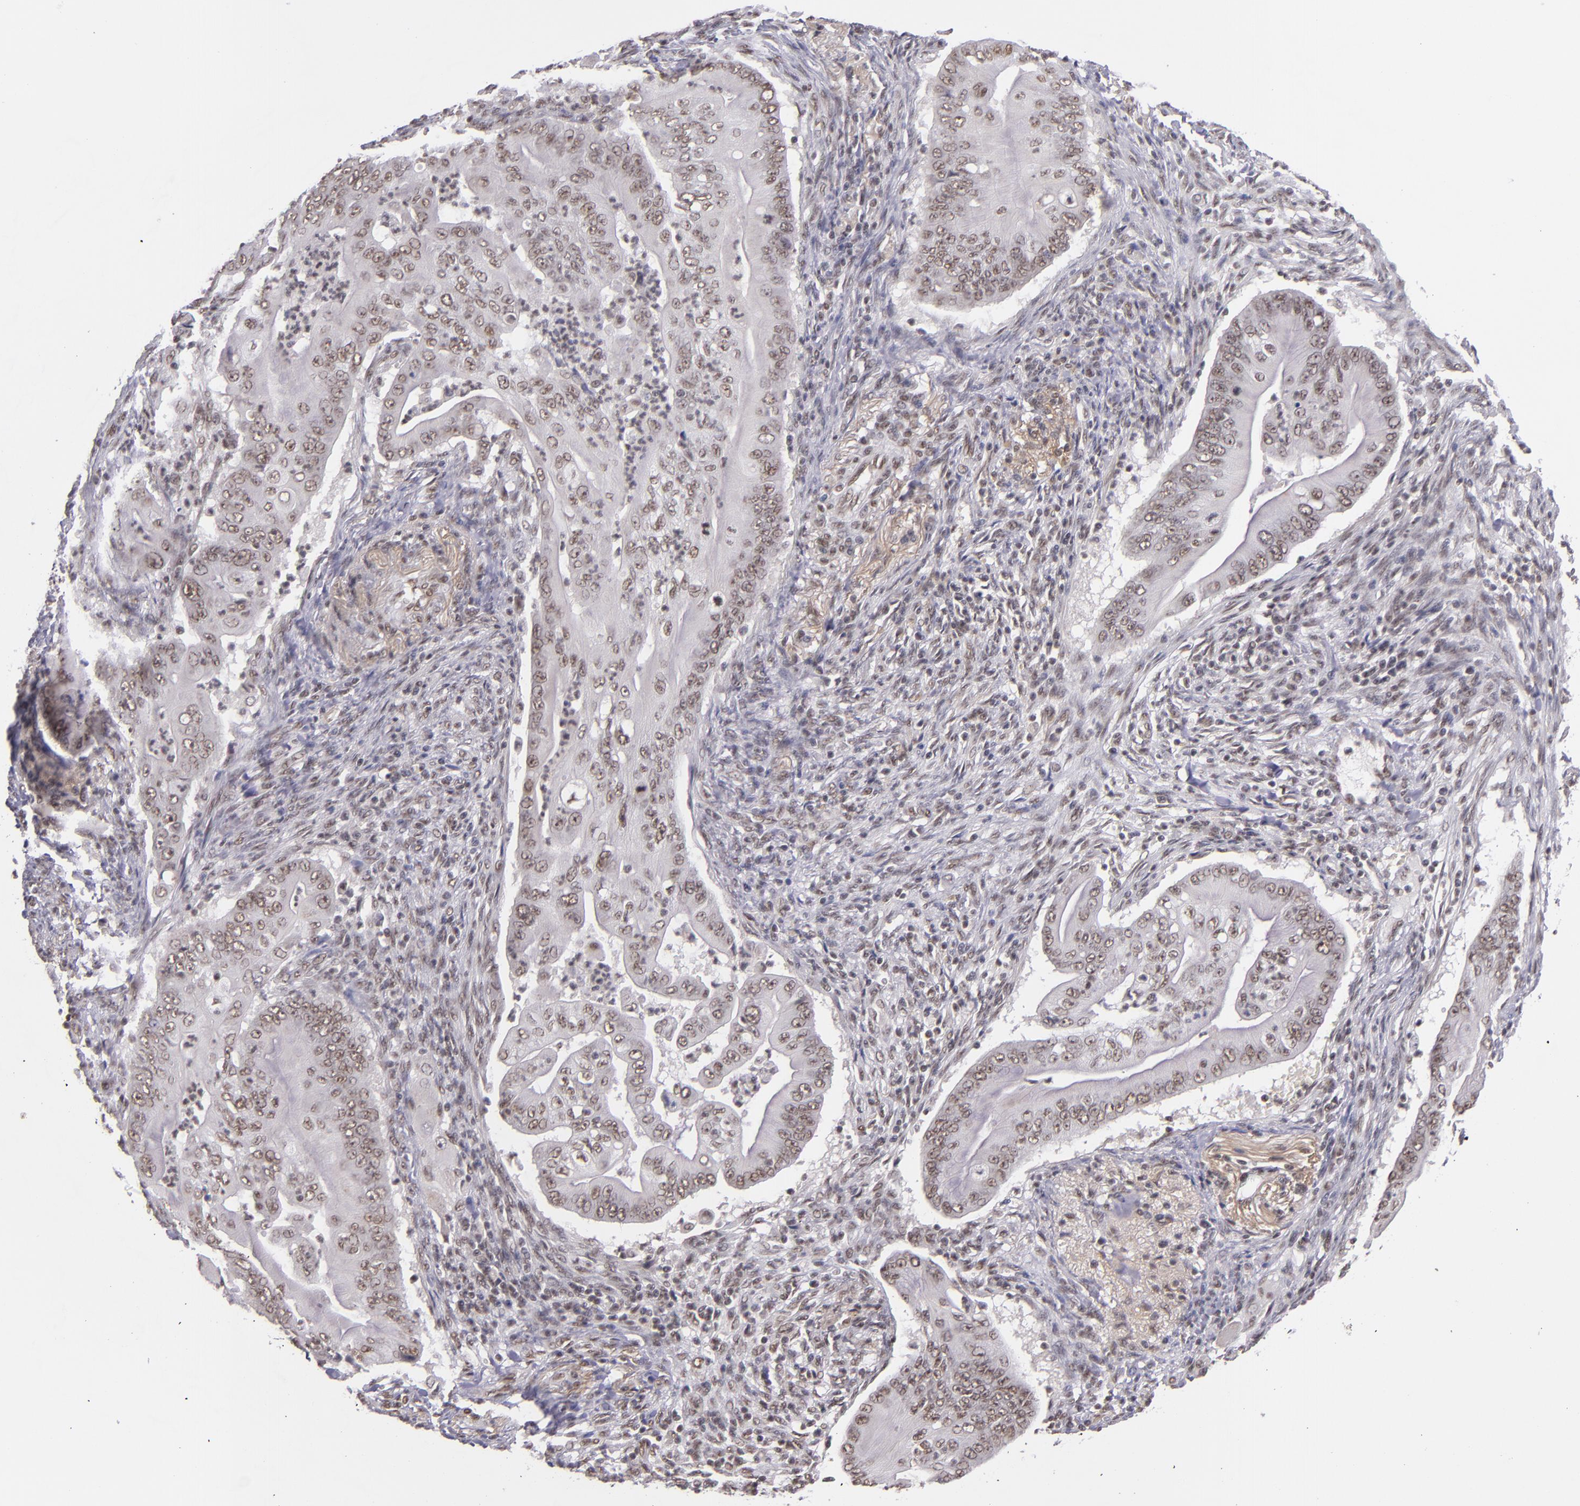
{"staining": {"intensity": "weak", "quantity": ">75%", "location": "nuclear"}, "tissue": "pancreatic cancer", "cell_type": "Tumor cells", "image_type": "cancer", "snomed": [{"axis": "morphology", "description": "Adenocarcinoma, NOS"}, {"axis": "topography", "description": "Pancreas"}], "caption": "Protein expression analysis of pancreatic cancer (adenocarcinoma) displays weak nuclear staining in about >75% of tumor cells.", "gene": "ZNF148", "patient": {"sex": "male", "age": 62}}